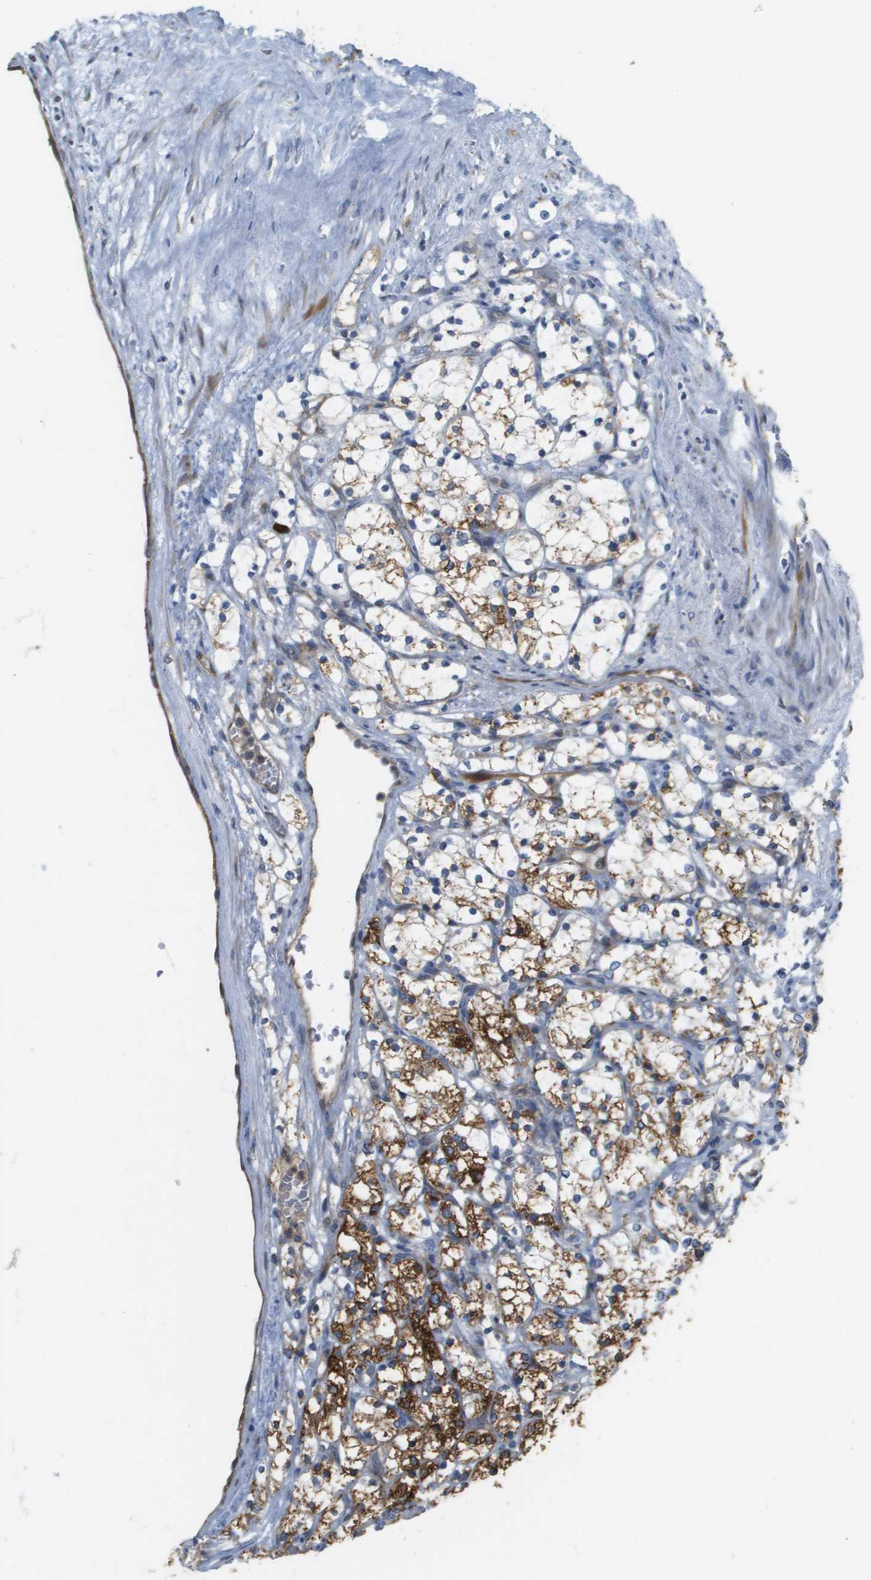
{"staining": {"intensity": "moderate", "quantity": ">75%", "location": "cytoplasmic/membranous"}, "tissue": "renal cancer", "cell_type": "Tumor cells", "image_type": "cancer", "snomed": [{"axis": "morphology", "description": "Adenocarcinoma, NOS"}, {"axis": "topography", "description": "Kidney"}], "caption": "This is an image of immunohistochemistry staining of renal adenocarcinoma, which shows moderate positivity in the cytoplasmic/membranous of tumor cells.", "gene": "CASP10", "patient": {"sex": "female", "age": 69}}